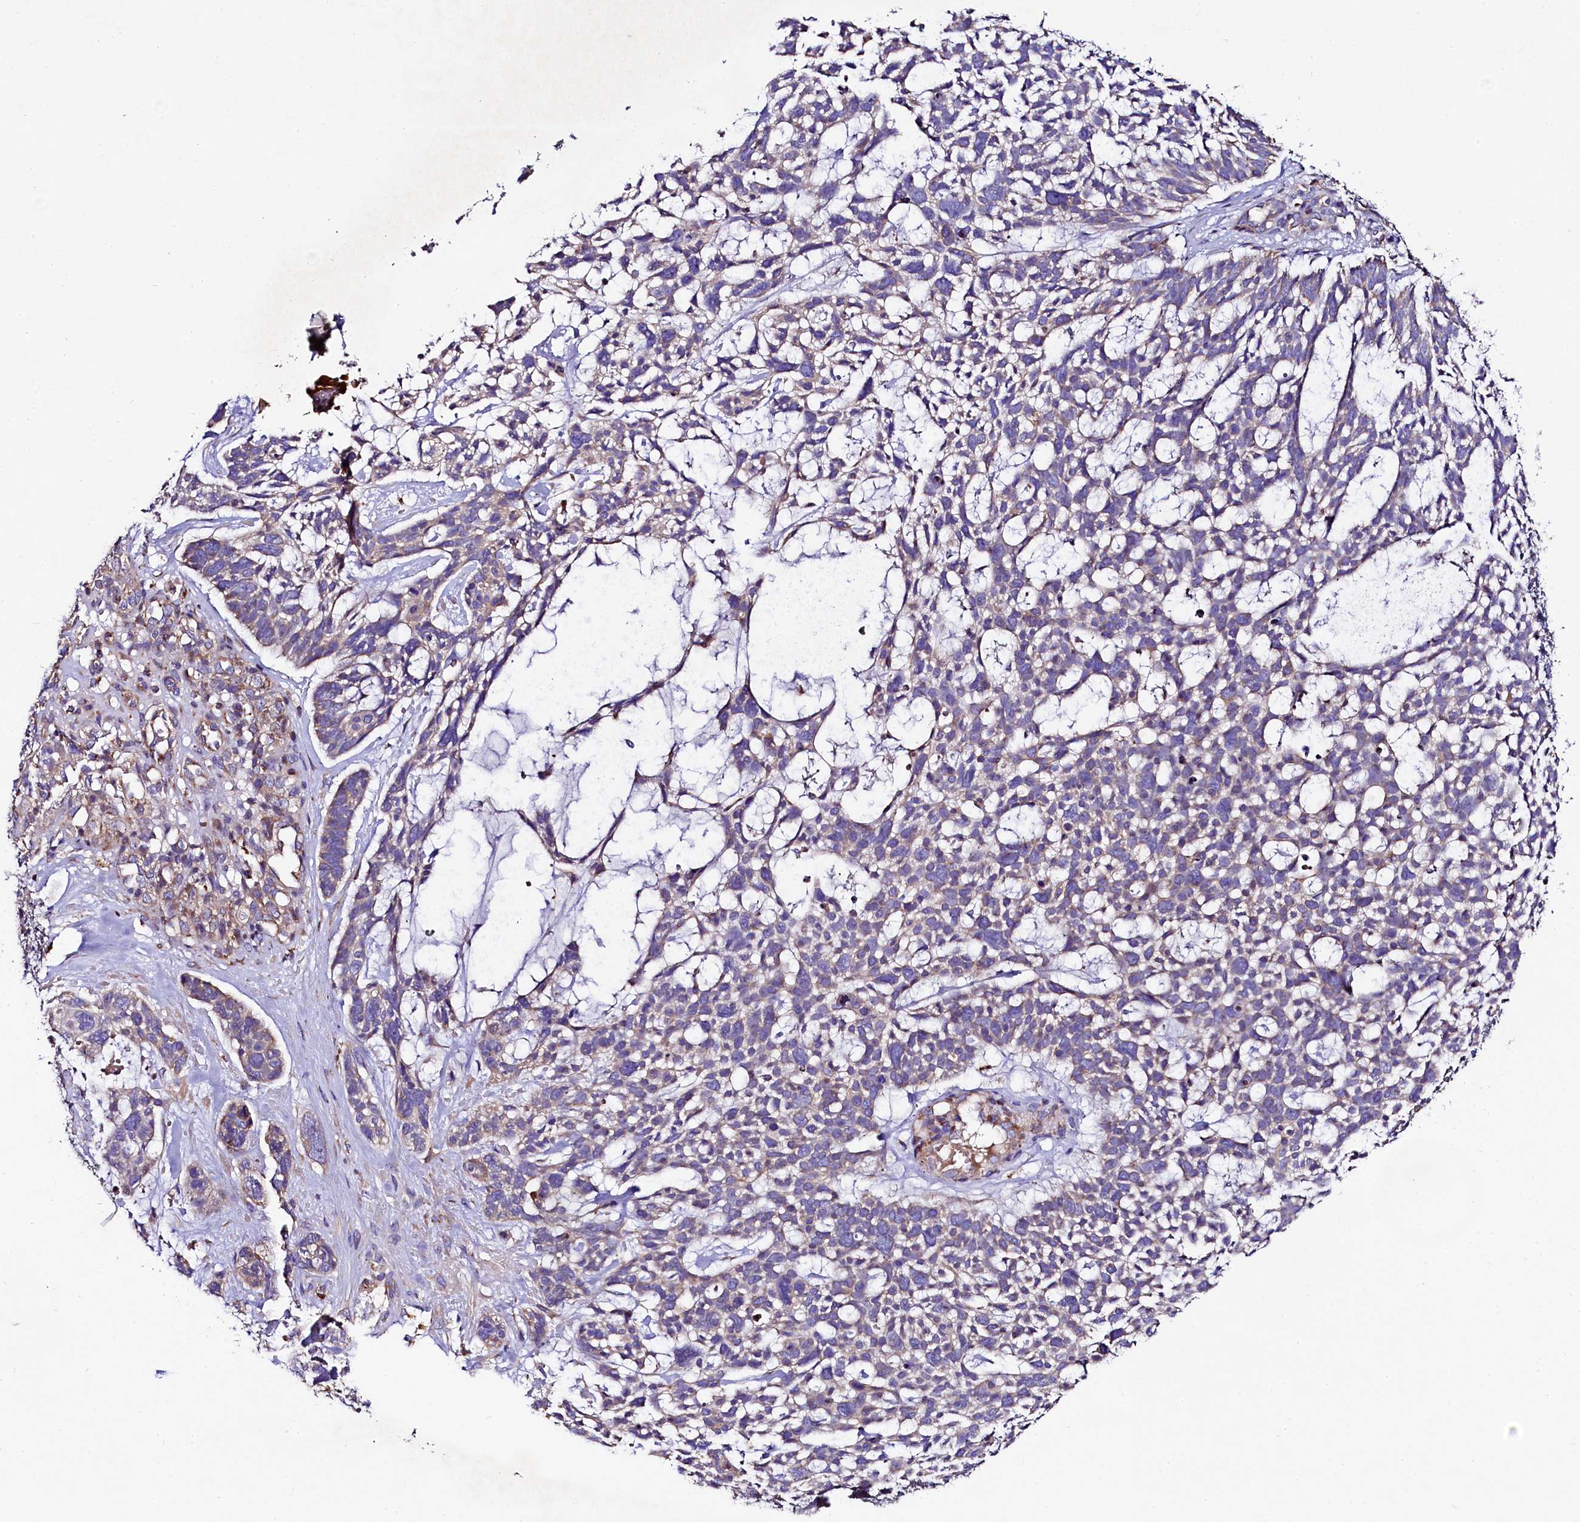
{"staining": {"intensity": "weak", "quantity": "<25%", "location": "cytoplasmic/membranous"}, "tissue": "skin cancer", "cell_type": "Tumor cells", "image_type": "cancer", "snomed": [{"axis": "morphology", "description": "Basal cell carcinoma"}, {"axis": "topography", "description": "Skin"}], "caption": "Skin cancer (basal cell carcinoma) was stained to show a protein in brown. There is no significant expression in tumor cells. (Stains: DAB IHC with hematoxylin counter stain, Microscopy: brightfield microscopy at high magnification).", "gene": "CLYBL", "patient": {"sex": "male", "age": 88}}